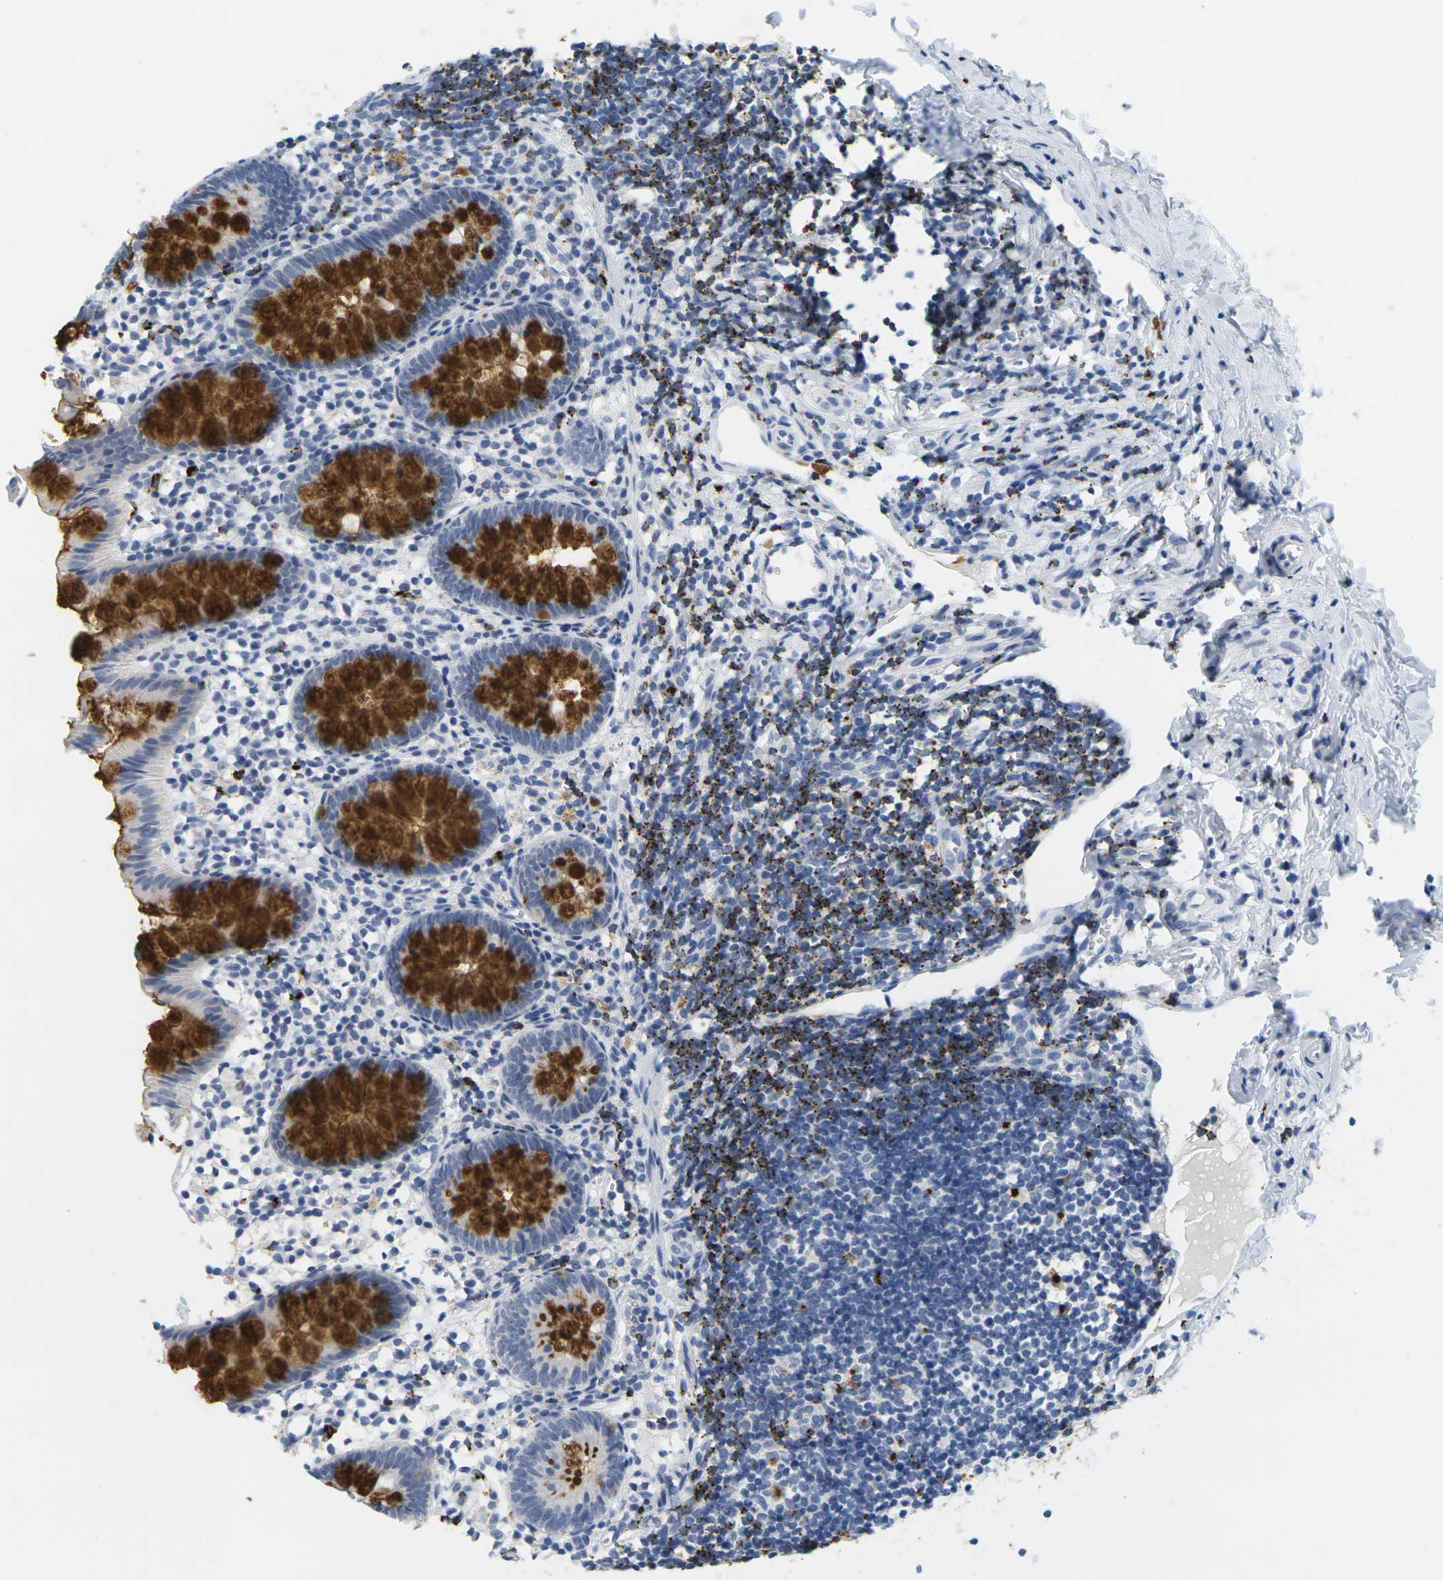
{"staining": {"intensity": "strong", "quantity": ">75%", "location": "cytoplasmic/membranous"}, "tissue": "appendix", "cell_type": "Glandular cells", "image_type": "normal", "snomed": [{"axis": "morphology", "description": "Normal tissue, NOS"}, {"axis": "topography", "description": "Appendix"}], "caption": "Protein positivity by immunohistochemistry shows strong cytoplasmic/membranous staining in approximately >75% of glandular cells in normal appendix.", "gene": "HLA", "patient": {"sex": "female", "age": 20}}